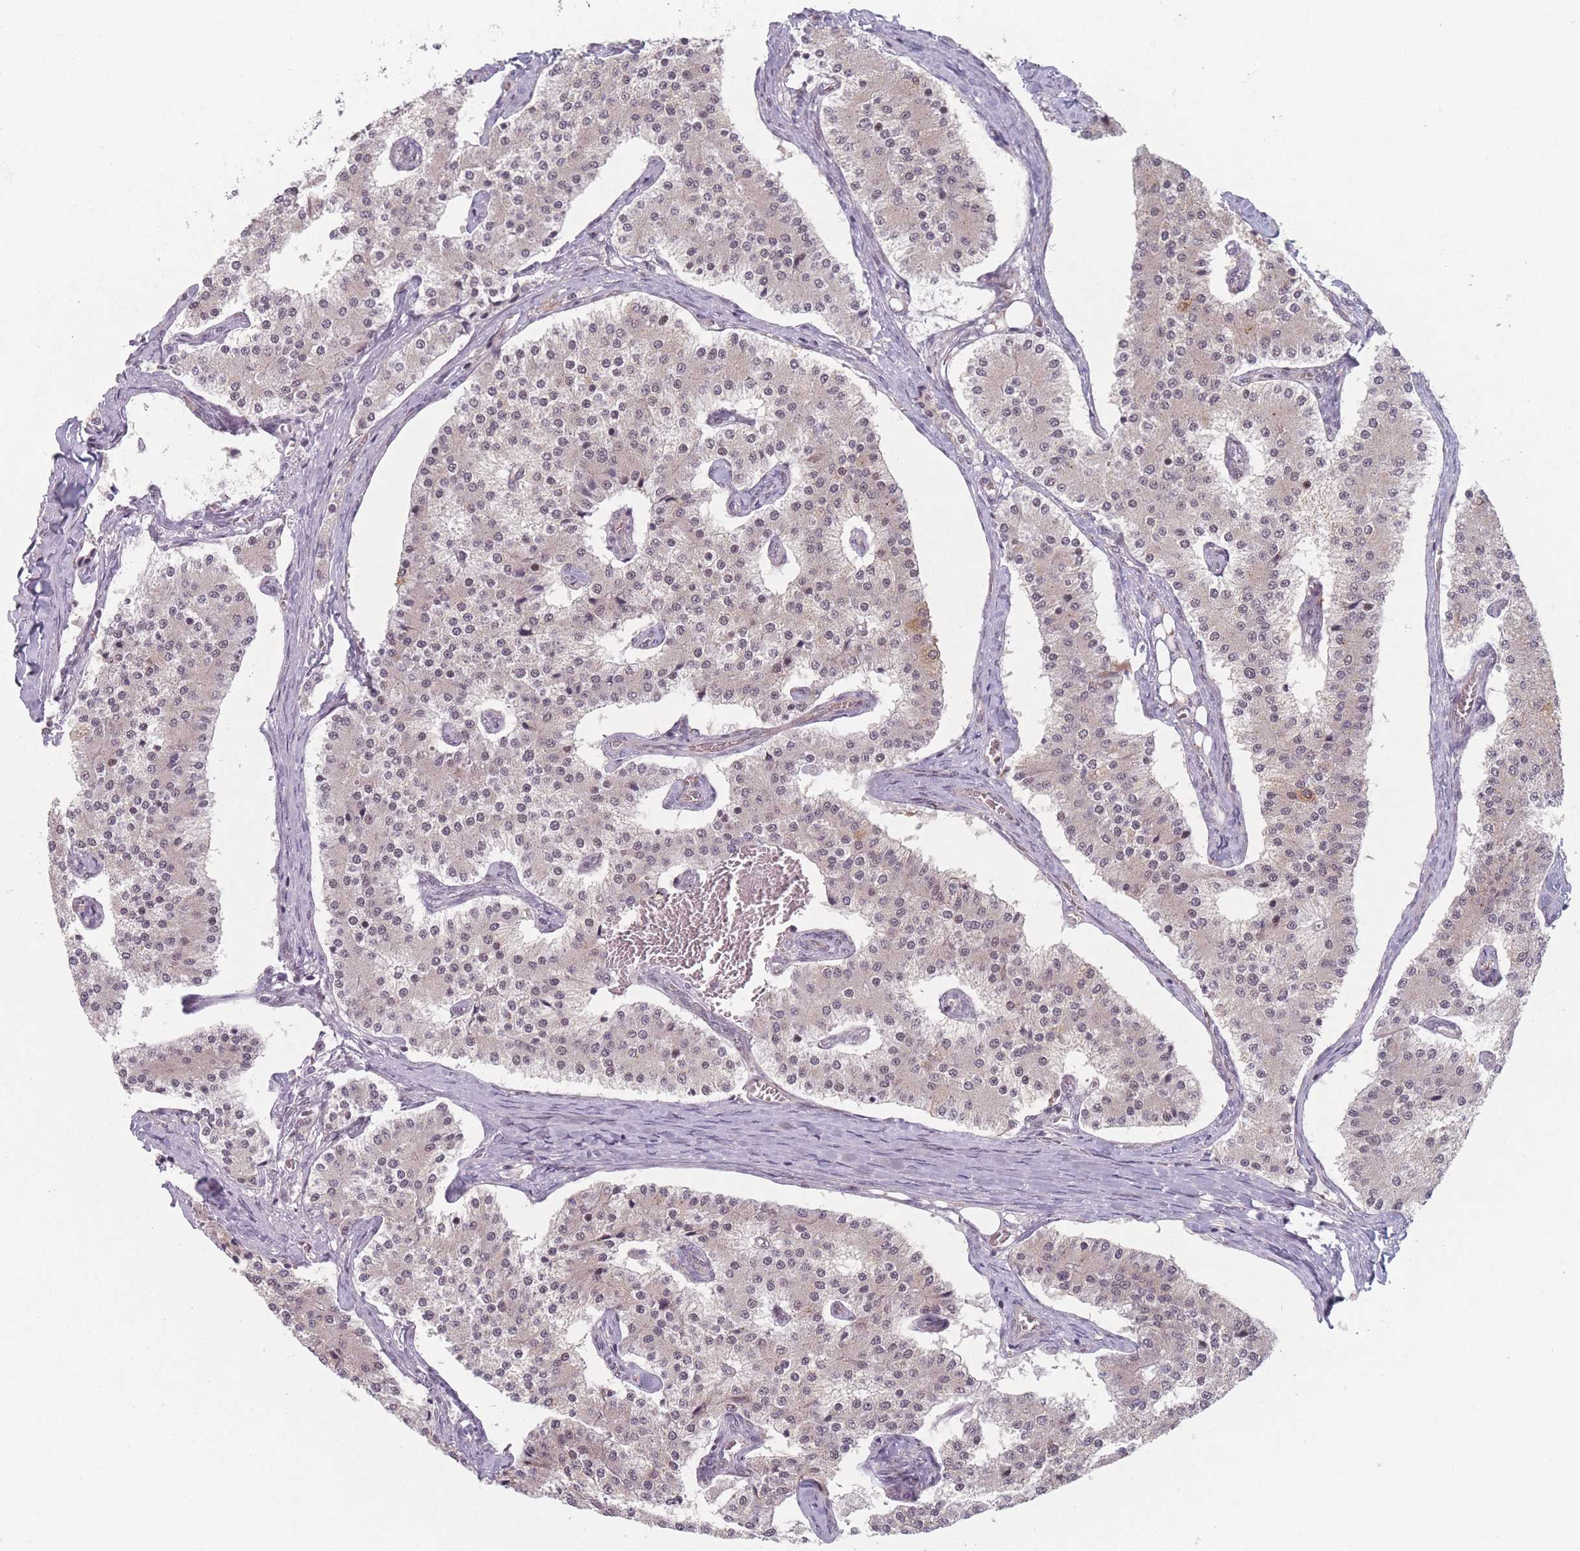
{"staining": {"intensity": "negative", "quantity": "none", "location": "none"}, "tissue": "carcinoid", "cell_type": "Tumor cells", "image_type": "cancer", "snomed": [{"axis": "morphology", "description": "Carcinoid, malignant, NOS"}, {"axis": "topography", "description": "Colon"}], "caption": "Immunohistochemistry micrograph of carcinoid stained for a protein (brown), which shows no staining in tumor cells.", "gene": "ZC3H14", "patient": {"sex": "female", "age": 52}}